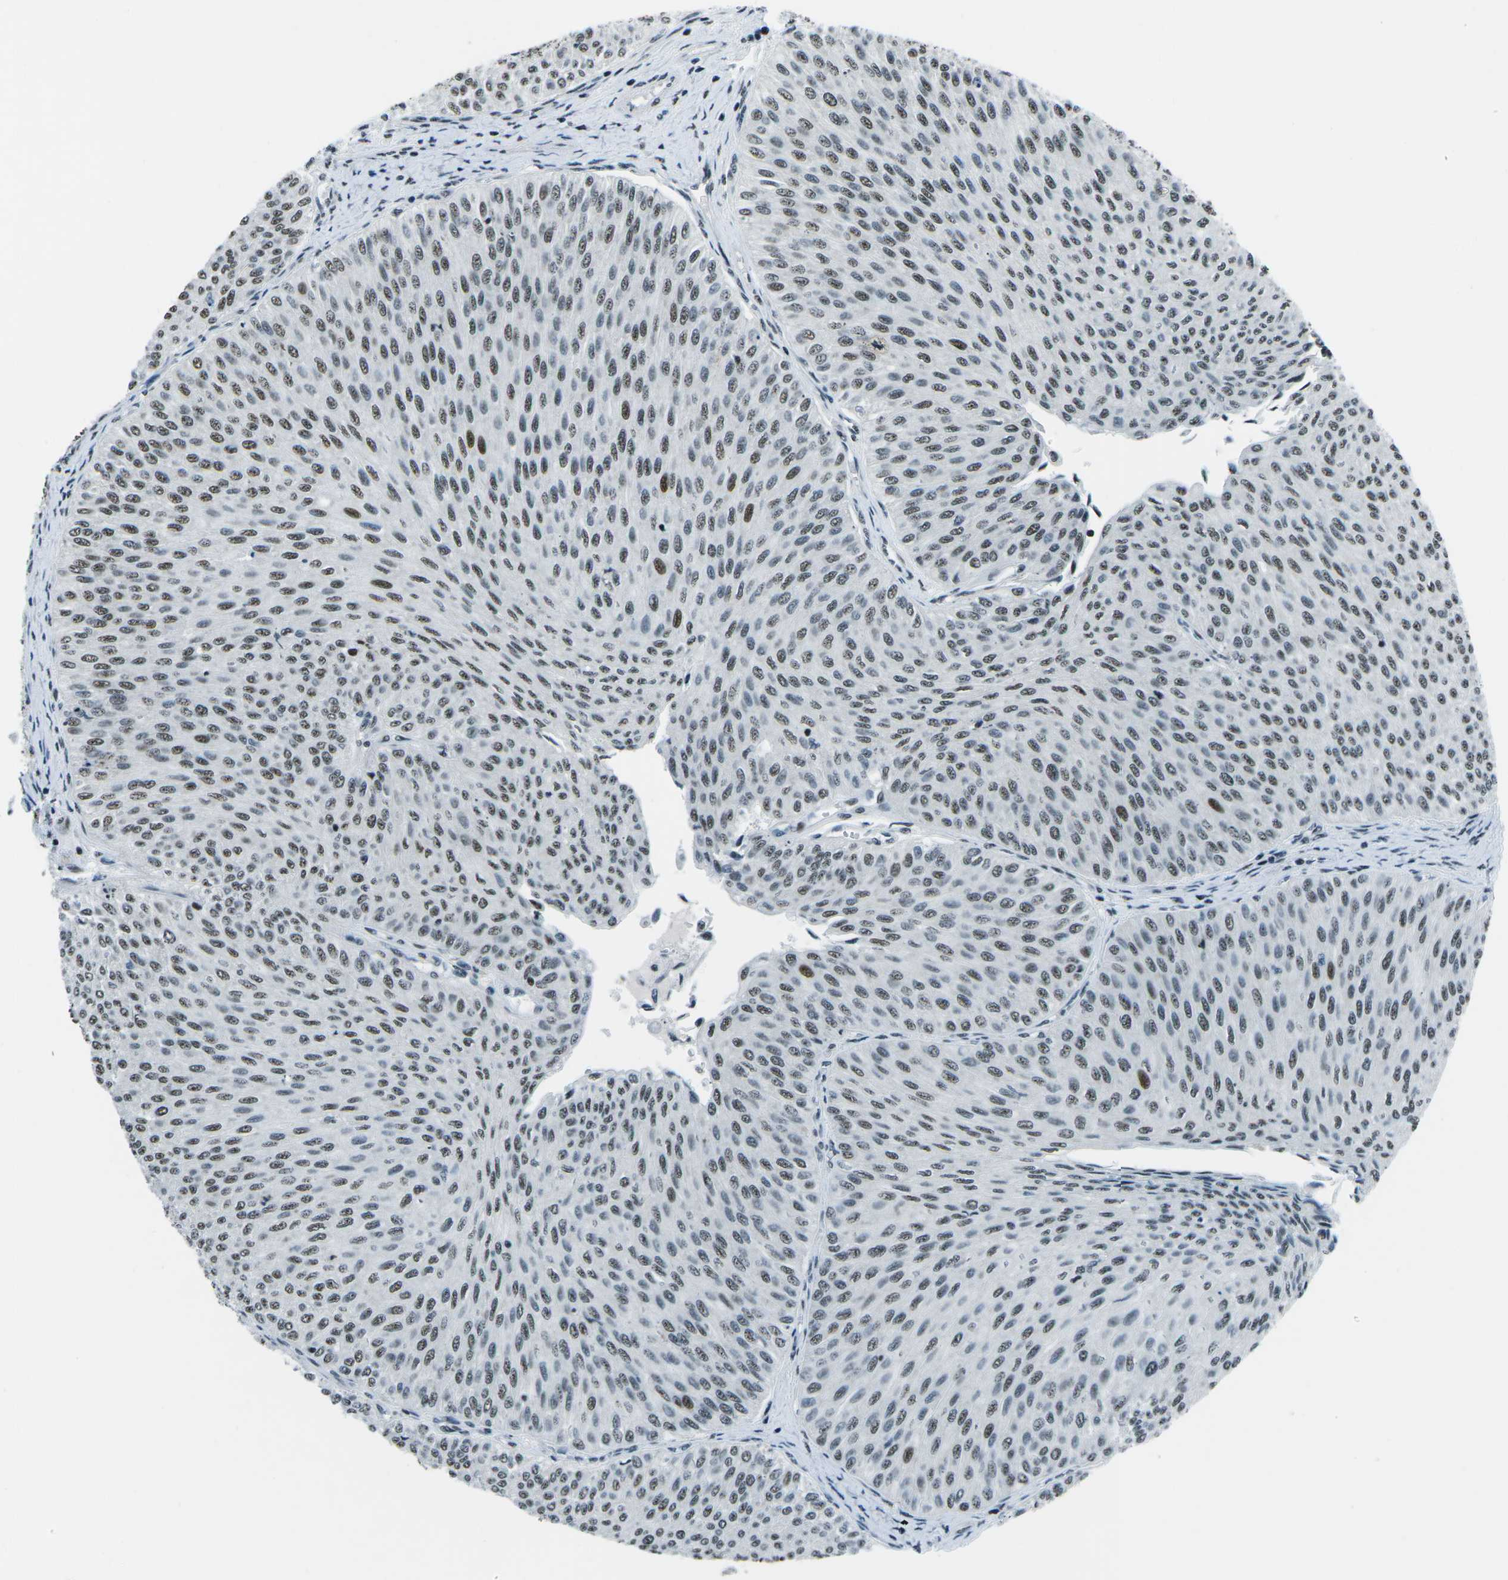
{"staining": {"intensity": "moderate", "quantity": ">75%", "location": "nuclear"}, "tissue": "urothelial cancer", "cell_type": "Tumor cells", "image_type": "cancer", "snomed": [{"axis": "morphology", "description": "Urothelial carcinoma, Low grade"}, {"axis": "topography", "description": "Urinary bladder"}], "caption": "A photomicrograph of urothelial cancer stained for a protein reveals moderate nuclear brown staining in tumor cells.", "gene": "RBL2", "patient": {"sex": "male", "age": 78}}